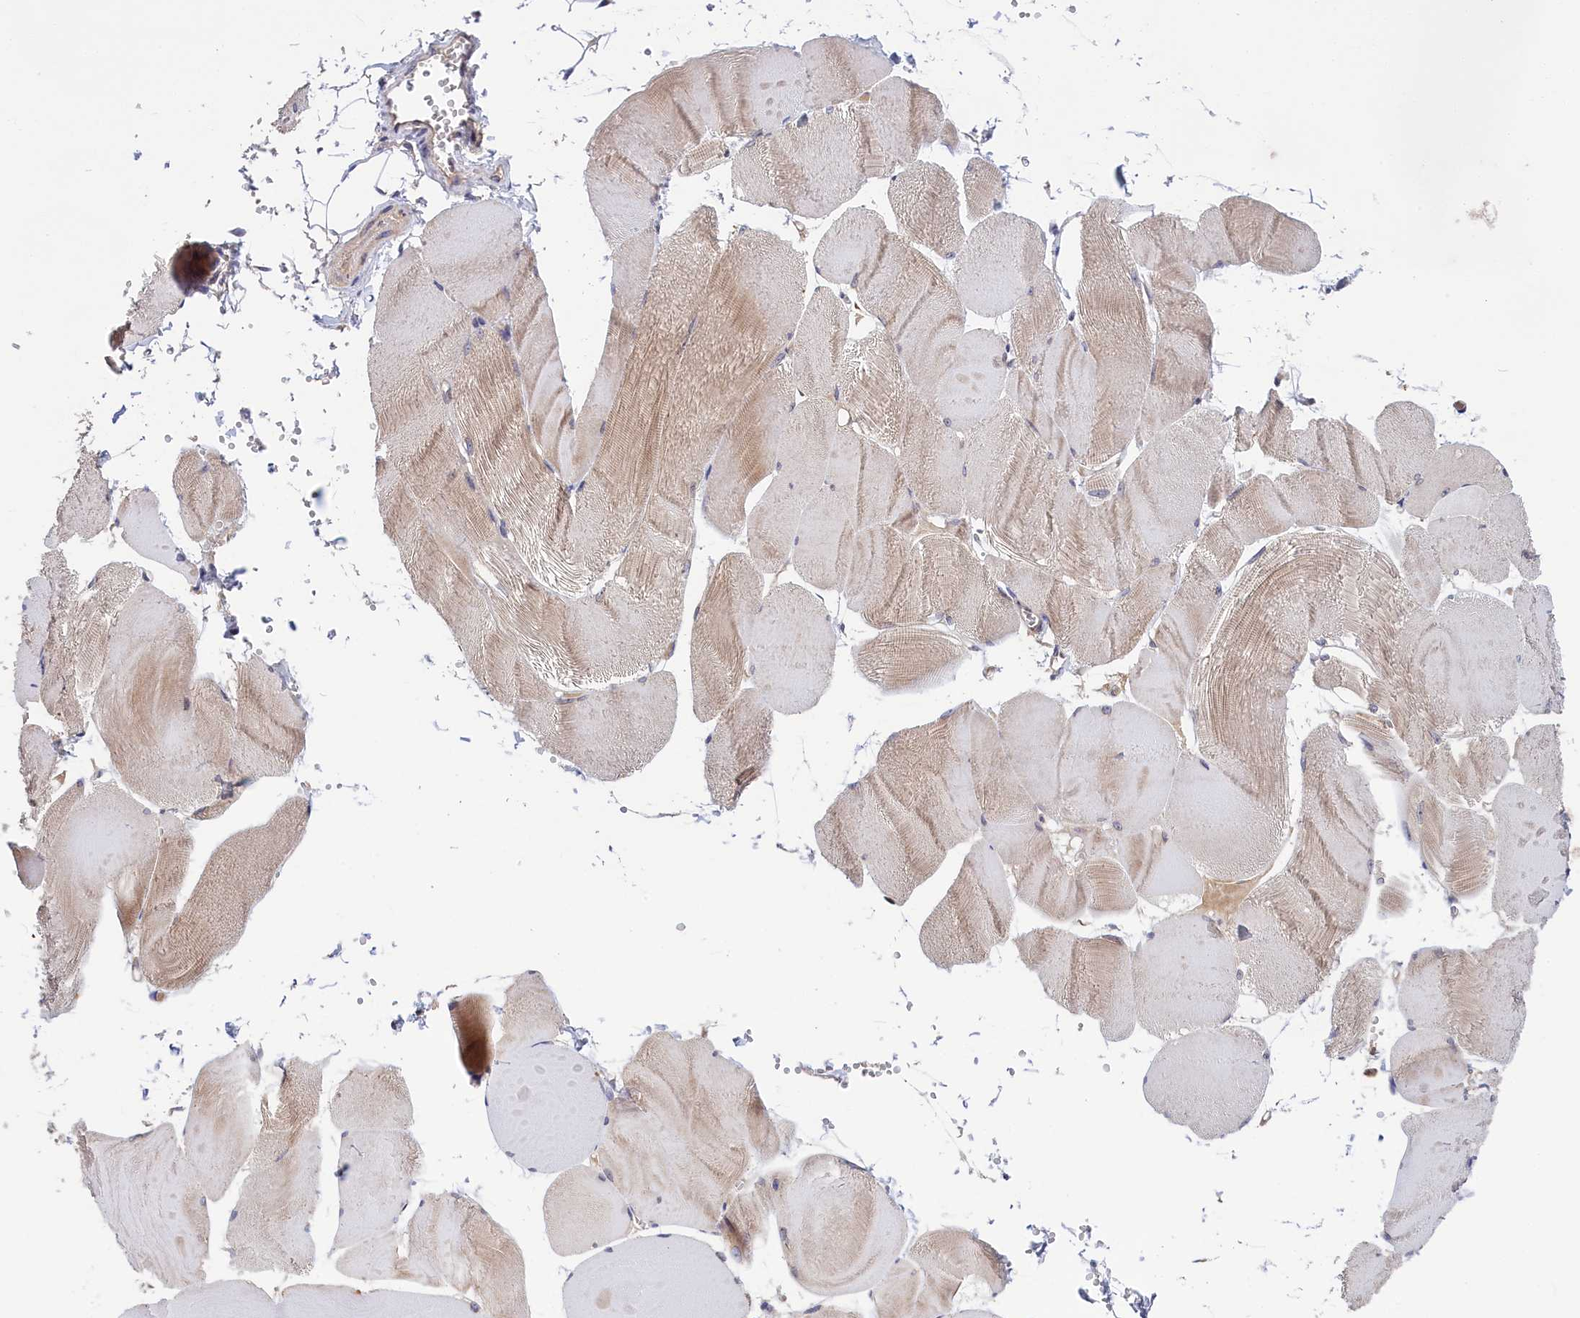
{"staining": {"intensity": "weak", "quantity": "<25%", "location": "cytoplasmic/membranous"}, "tissue": "skeletal muscle", "cell_type": "Myocytes", "image_type": "normal", "snomed": [{"axis": "morphology", "description": "Normal tissue, NOS"}, {"axis": "morphology", "description": "Basal cell carcinoma"}, {"axis": "topography", "description": "Skeletal muscle"}], "caption": "IHC of benign human skeletal muscle reveals no staining in myocytes. (DAB immunohistochemistry, high magnification).", "gene": "CRACD", "patient": {"sex": "female", "age": 64}}